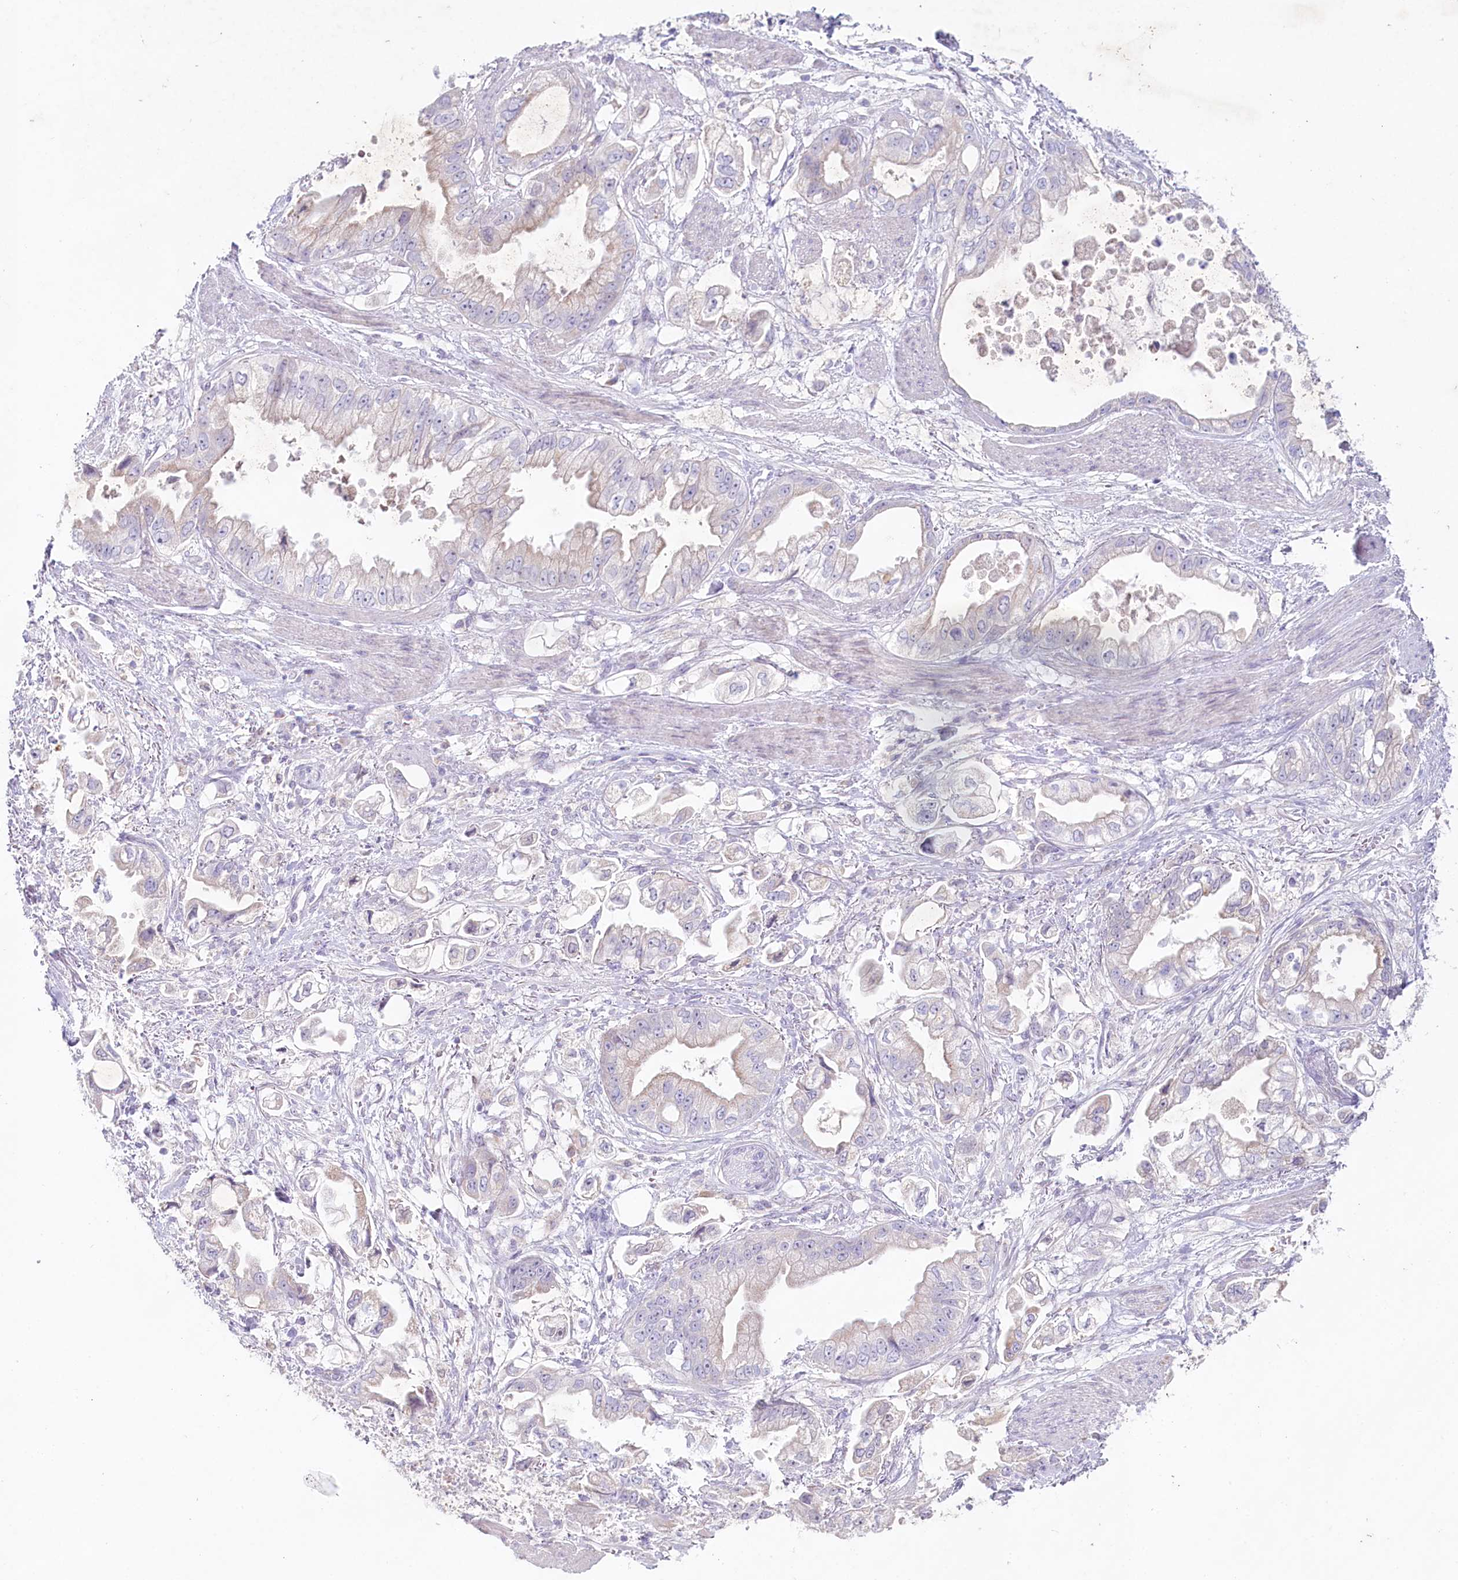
{"staining": {"intensity": "negative", "quantity": "none", "location": "none"}, "tissue": "stomach cancer", "cell_type": "Tumor cells", "image_type": "cancer", "snomed": [{"axis": "morphology", "description": "Adenocarcinoma, NOS"}, {"axis": "topography", "description": "Stomach"}], "caption": "A micrograph of human stomach adenocarcinoma is negative for staining in tumor cells.", "gene": "PSAPL1", "patient": {"sex": "male", "age": 62}}